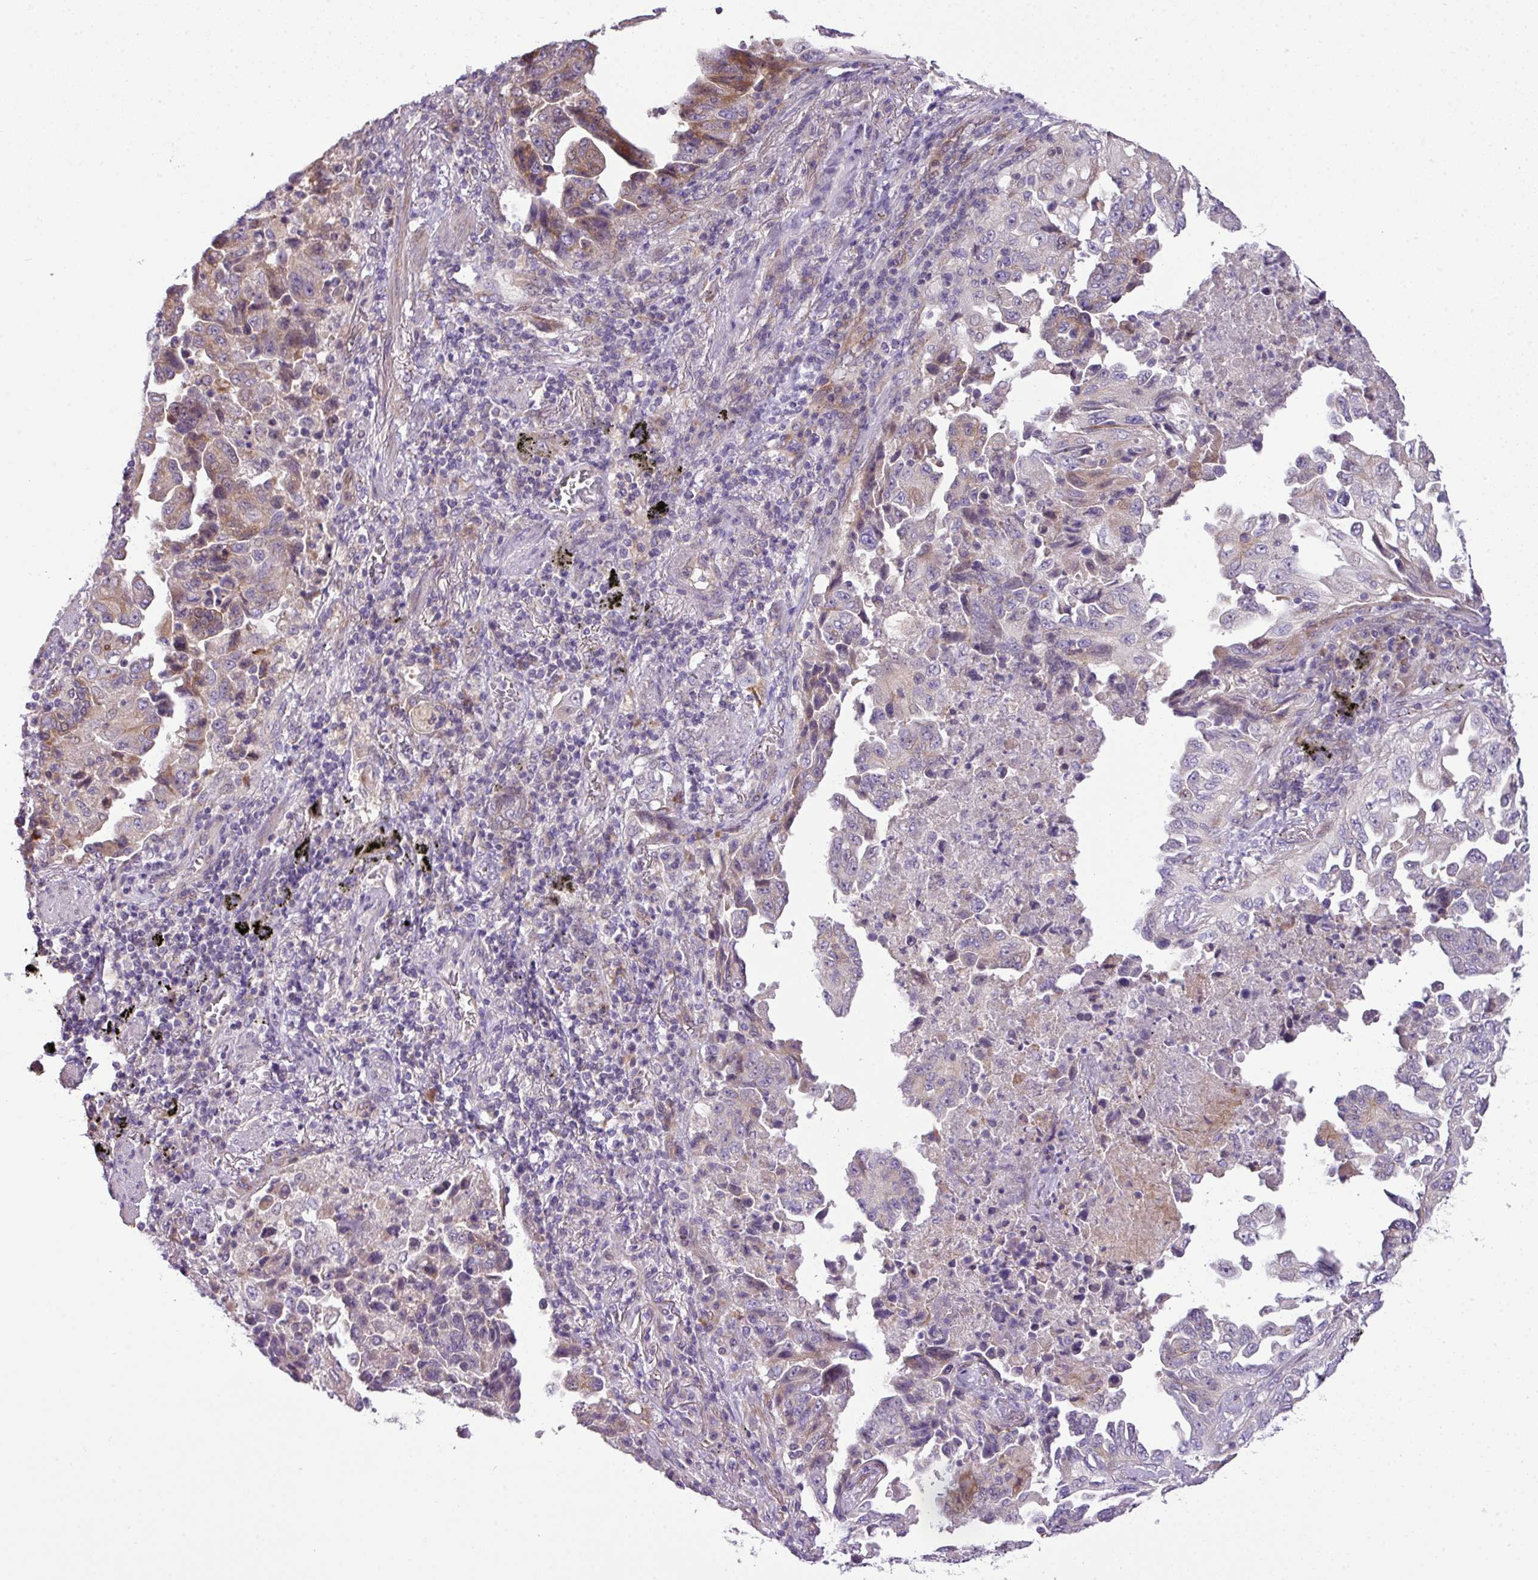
{"staining": {"intensity": "moderate", "quantity": "<25%", "location": "cytoplasmic/membranous"}, "tissue": "lung cancer", "cell_type": "Tumor cells", "image_type": "cancer", "snomed": [{"axis": "morphology", "description": "Adenocarcinoma, NOS"}, {"axis": "topography", "description": "Lung"}], "caption": "Lung cancer was stained to show a protein in brown. There is low levels of moderate cytoplasmic/membranous positivity in about <25% of tumor cells.", "gene": "PIK3R5", "patient": {"sex": "female", "age": 51}}